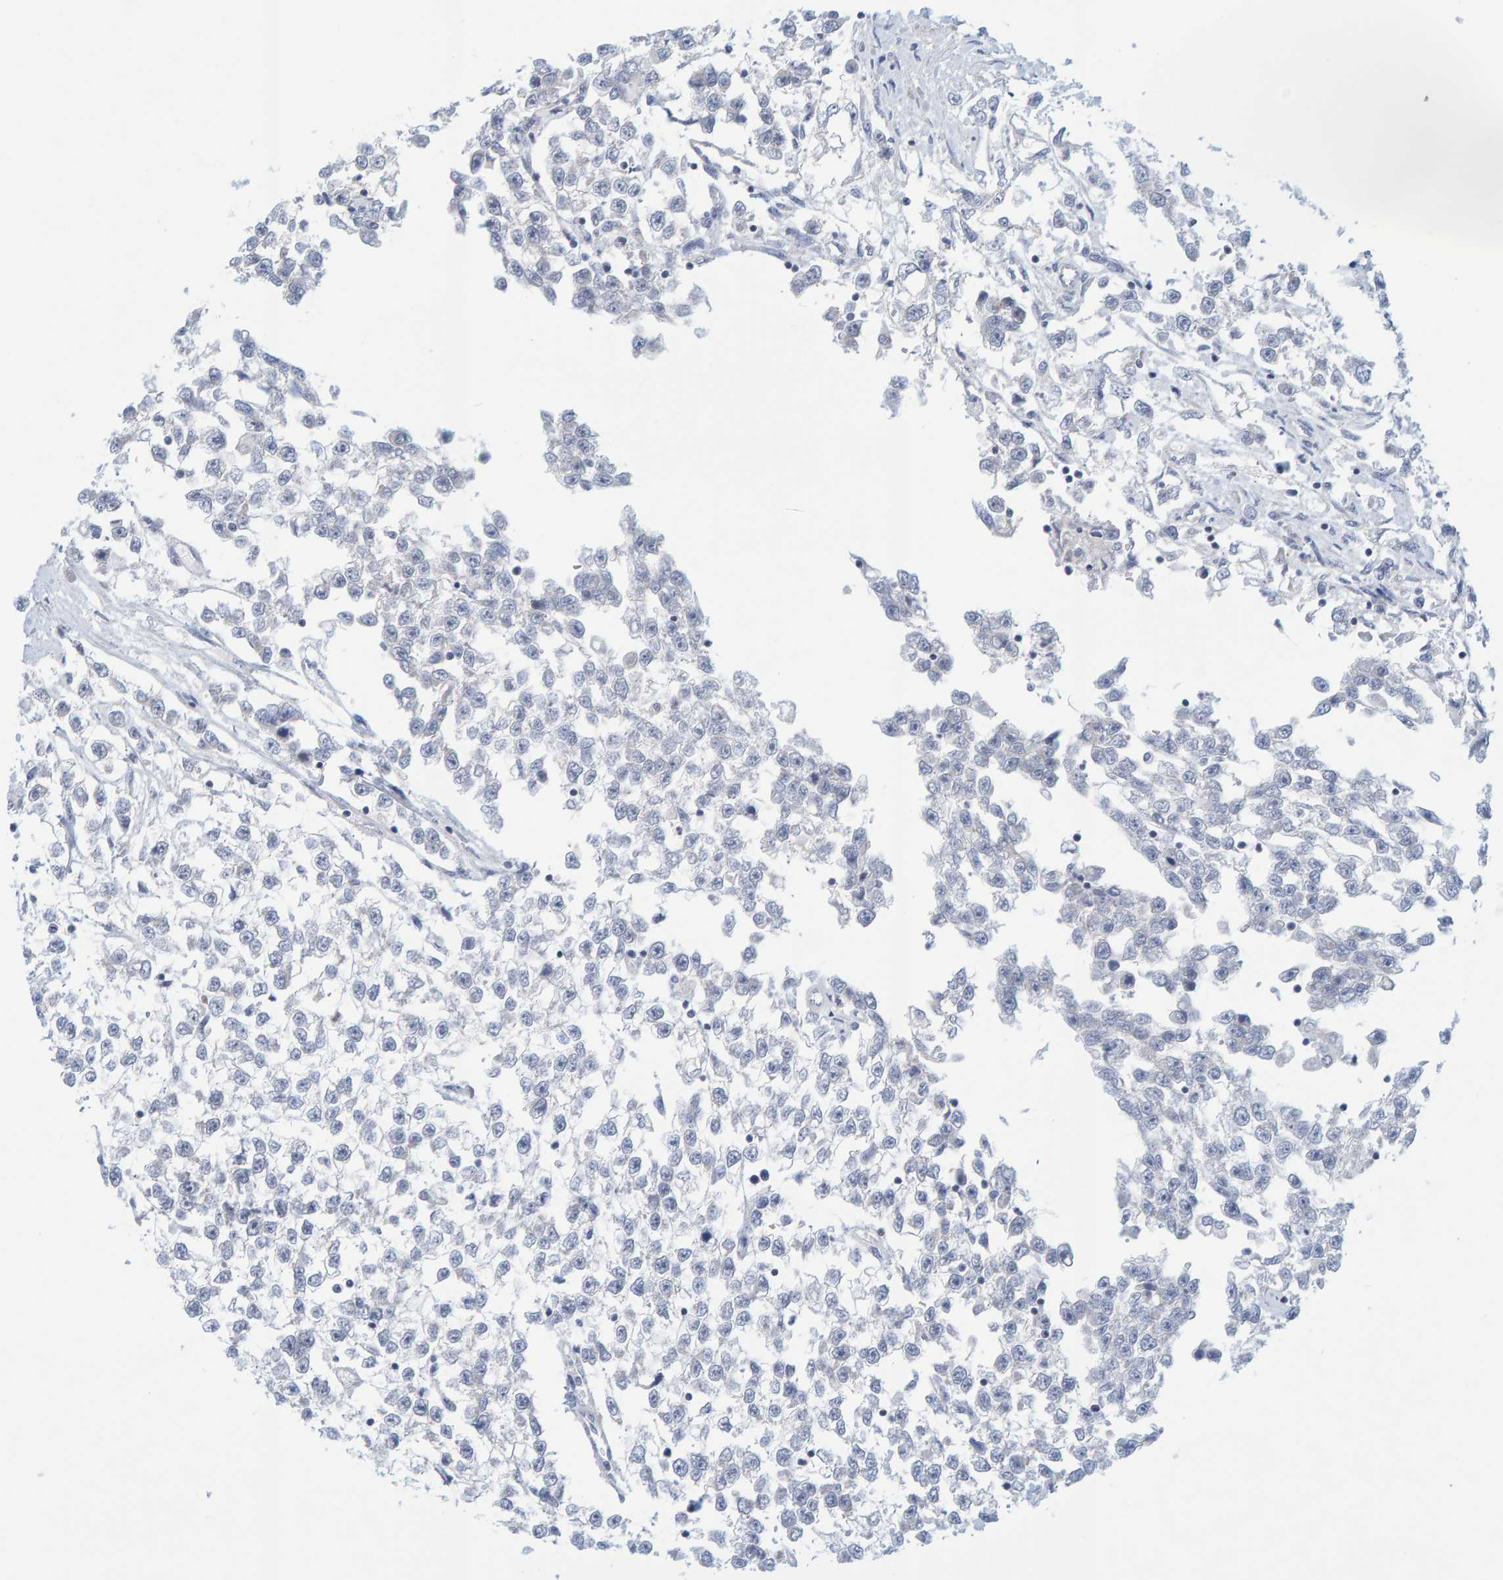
{"staining": {"intensity": "negative", "quantity": "none", "location": "none"}, "tissue": "testis cancer", "cell_type": "Tumor cells", "image_type": "cancer", "snomed": [{"axis": "morphology", "description": "Seminoma, NOS"}, {"axis": "morphology", "description": "Carcinoma, Embryonal, NOS"}, {"axis": "topography", "description": "Testis"}], "caption": "Protein analysis of embryonal carcinoma (testis) shows no significant positivity in tumor cells.", "gene": "ZC3H3", "patient": {"sex": "male", "age": 51}}